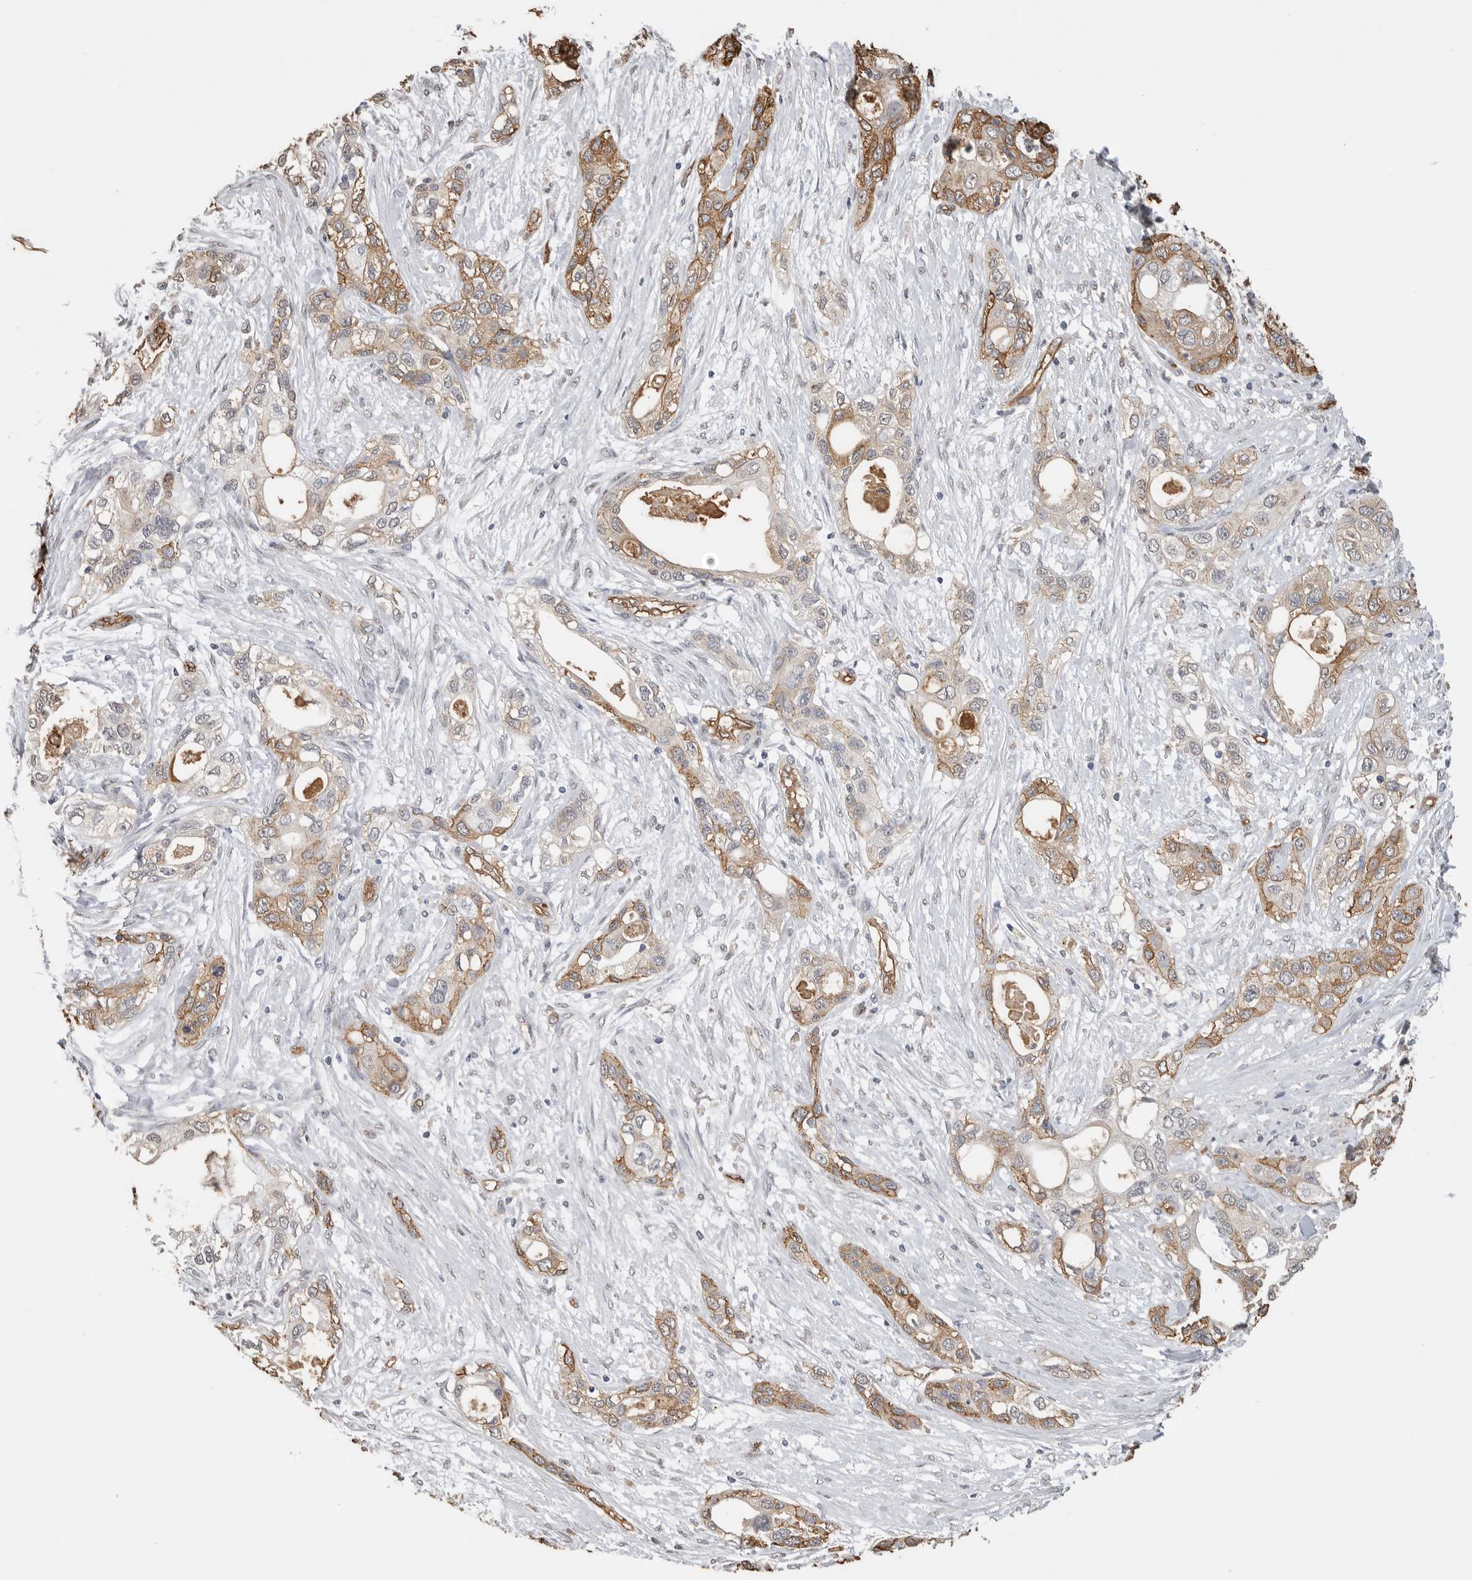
{"staining": {"intensity": "moderate", "quantity": ">75%", "location": "cytoplasmic/membranous"}, "tissue": "pancreatic cancer", "cell_type": "Tumor cells", "image_type": "cancer", "snomed": [{"axis": "morphology", "description": "Adenocarcinoma, NOS"}, {"axis": "topography", "description": "Pancreas"}], "caption": "IHC of human pancreatic adenocarcinoma exhibits medium levels of moderate cytoplasmic/membranous staining in about >75% of tumor cells. Using DAB (brown) and hematoxylin (blue) stains, captured at high magnification using brightfield microscopy.", "gene": "IL27", "patient": {"sex": "female", "age": 70}}